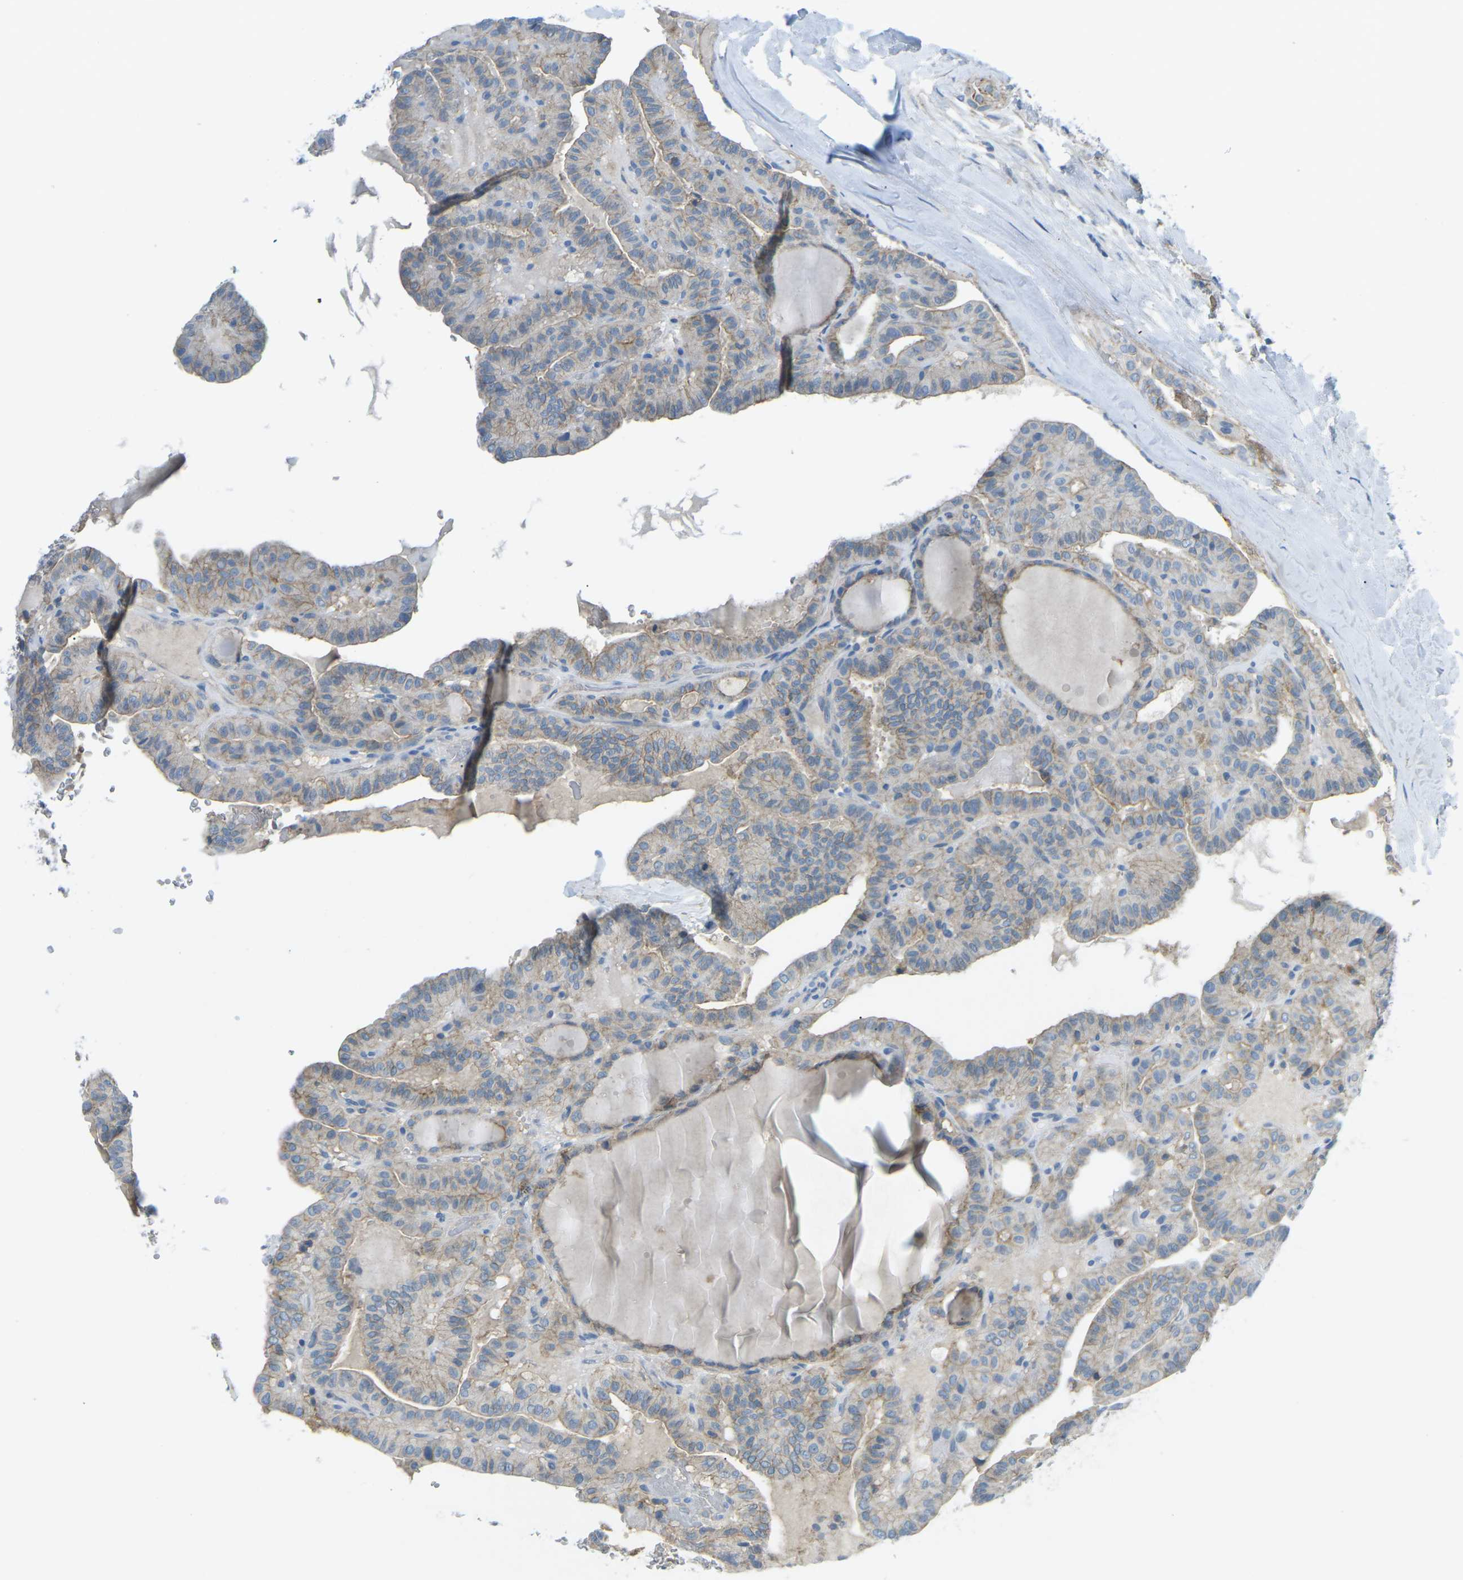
{"staining": {"intensity": "weak", "quantity": "25%-75%", "location": "cytoplasmic/membranous"}, "tissue": "thyroid cancer", "cell_type": "Tumor cells", "image_type": "cancer", "snomed": [{"axis": "morphology", "description": "Papillary adenocarcinoma, NOS"}, {"axis": "topography", "description": "Thyroid gland"}], "caption": "Brown immunohistochemical staining in thyroid papillary adenocarcinoma shows weak cytoplasmic/membranous expression in about 25%-75% of tumor cells.", "gene": "CD47", "patient": {"sex": "male", "age": 77}}